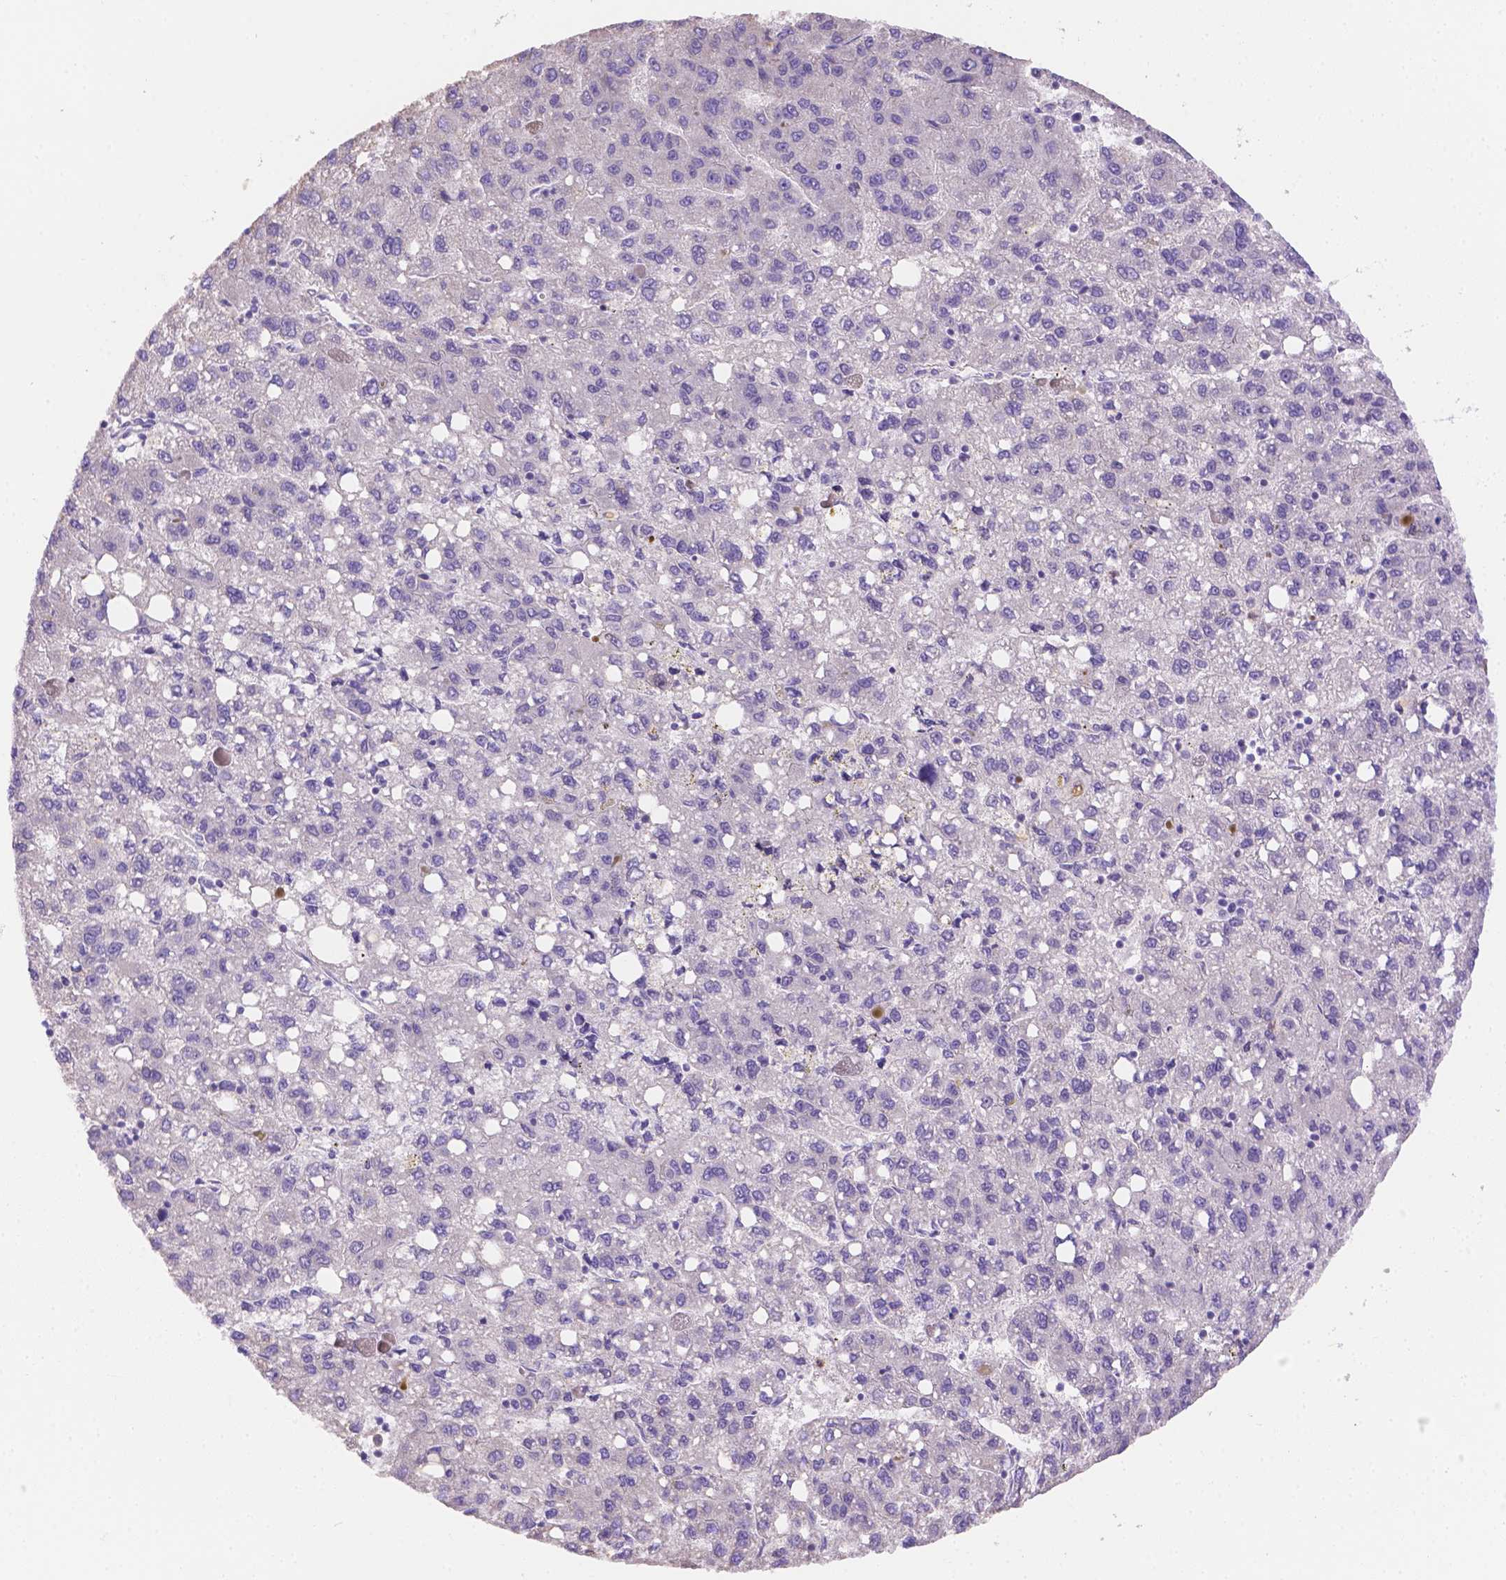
{"staining": {"intensity": "negative", "quantity": "none", "location": "none"}, "tissue": "liver cancer", "cell_type": "Tumor cells", "image_type": "cancer", "snomed": [{"axis": "morphology", "description": "Carcinoma, Hepatocellular, NOS"}, {"axis": "topography", "description": "Liver"}], "caption": "Immunohistochemistry (IHC) photomicrograph of human liver hepatocellular carcinoma stained for a protein (brown), which displays no positivity in tumor cells.", "gene": "NXPE2", "patient": {"sex": "female", "age": 82}}